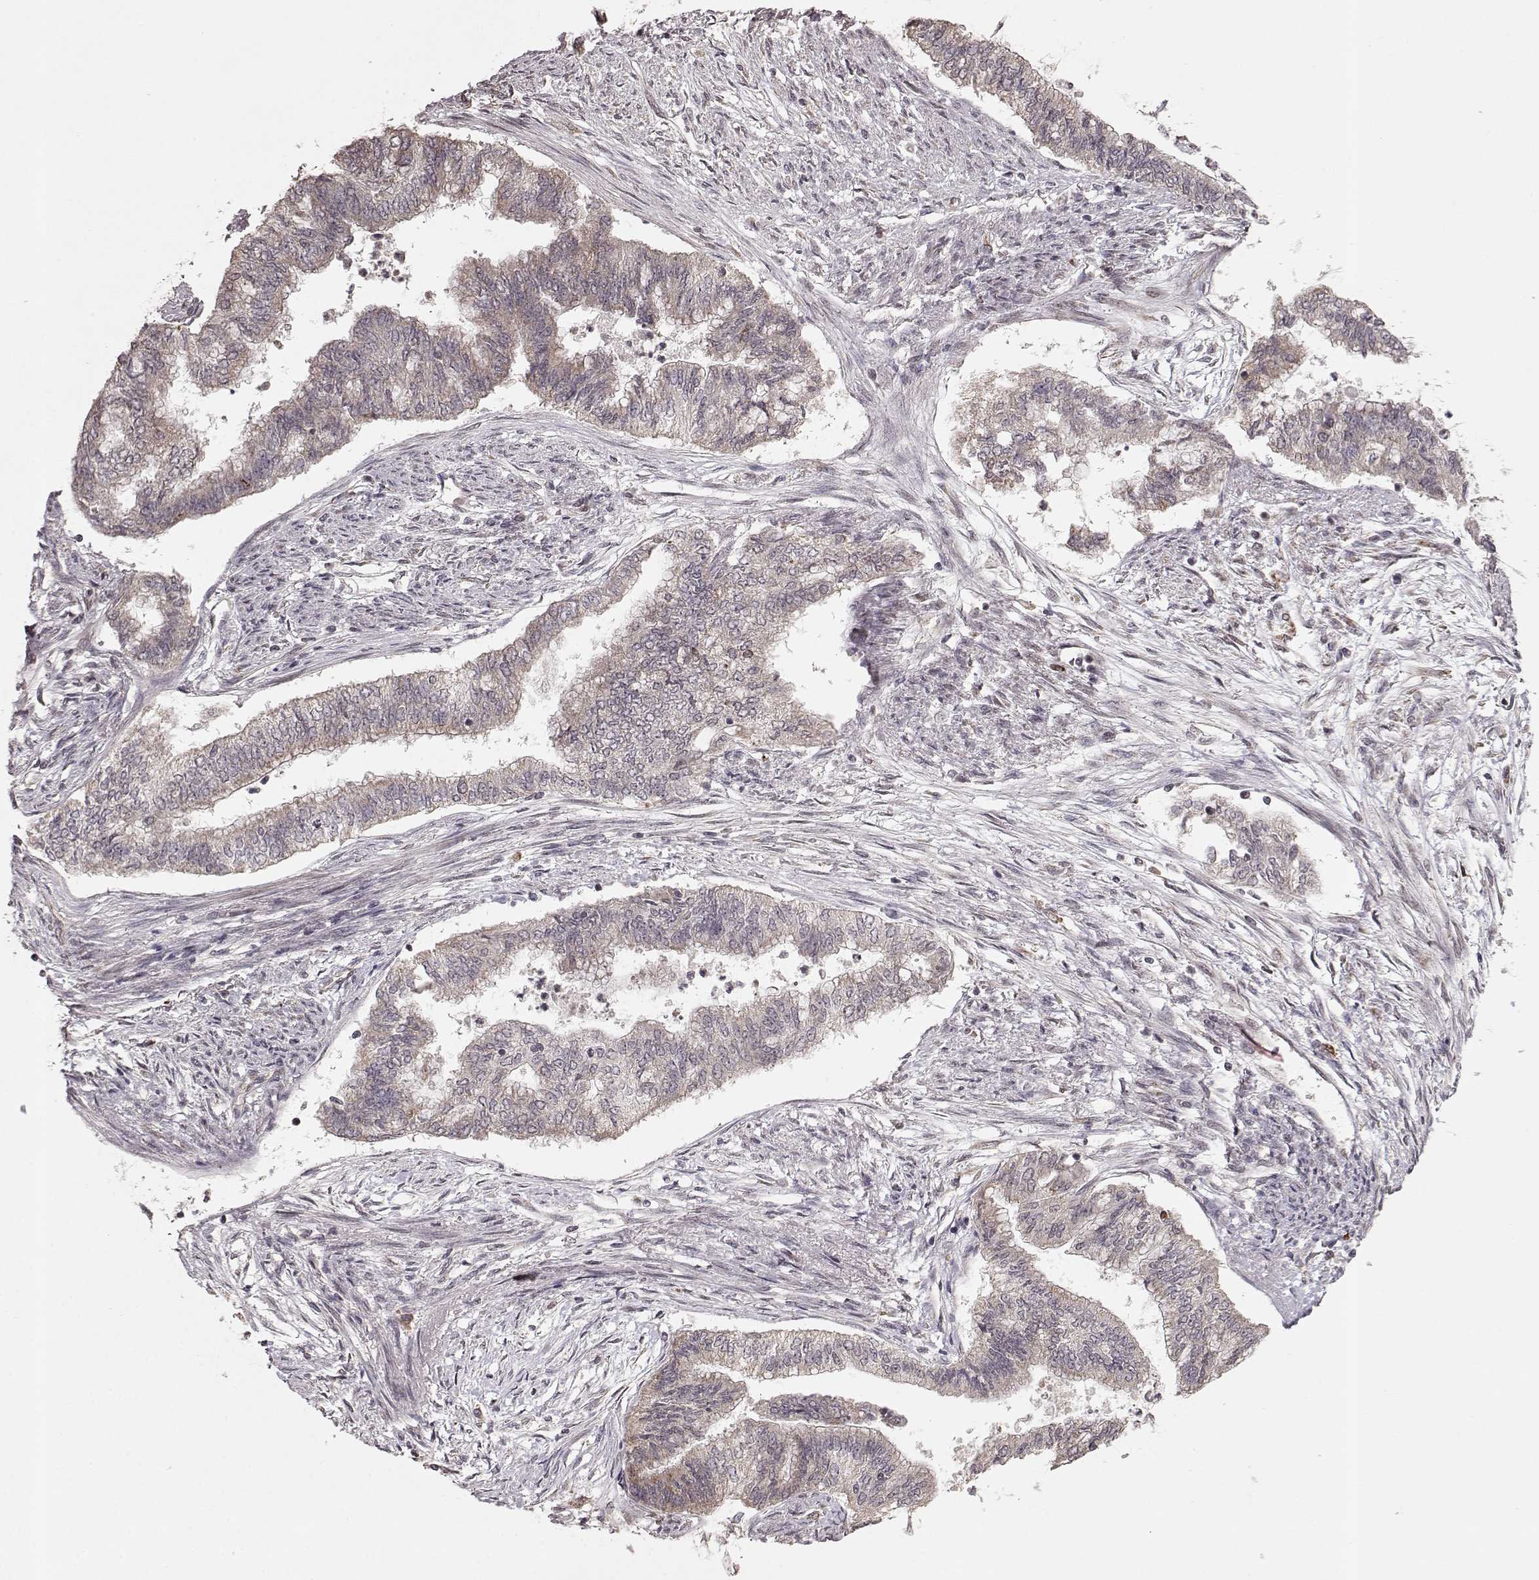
{"staining": {"intensity": "weak", "quantity": "25%-75%", "location": "cytoplasmic/membranous"}, "tissue": "endometrial cancer", "cell_type": "Tumor cells", "image_type": "cancer", "snomed": [{"axis": "morphology", "description": "Adenocarcinoma, NOS"}, {"axis": "topography", "description": "Endometrium"}], "caption": "Human endometrial adenocarcinoma stained with a brown dye demonstrates weak cytoplasmic/membranous positive positivity in approximately 25%-75% of tumor cells.", "gene": "ELOVL5", "patient": {"sex": "female", "age": 65}}